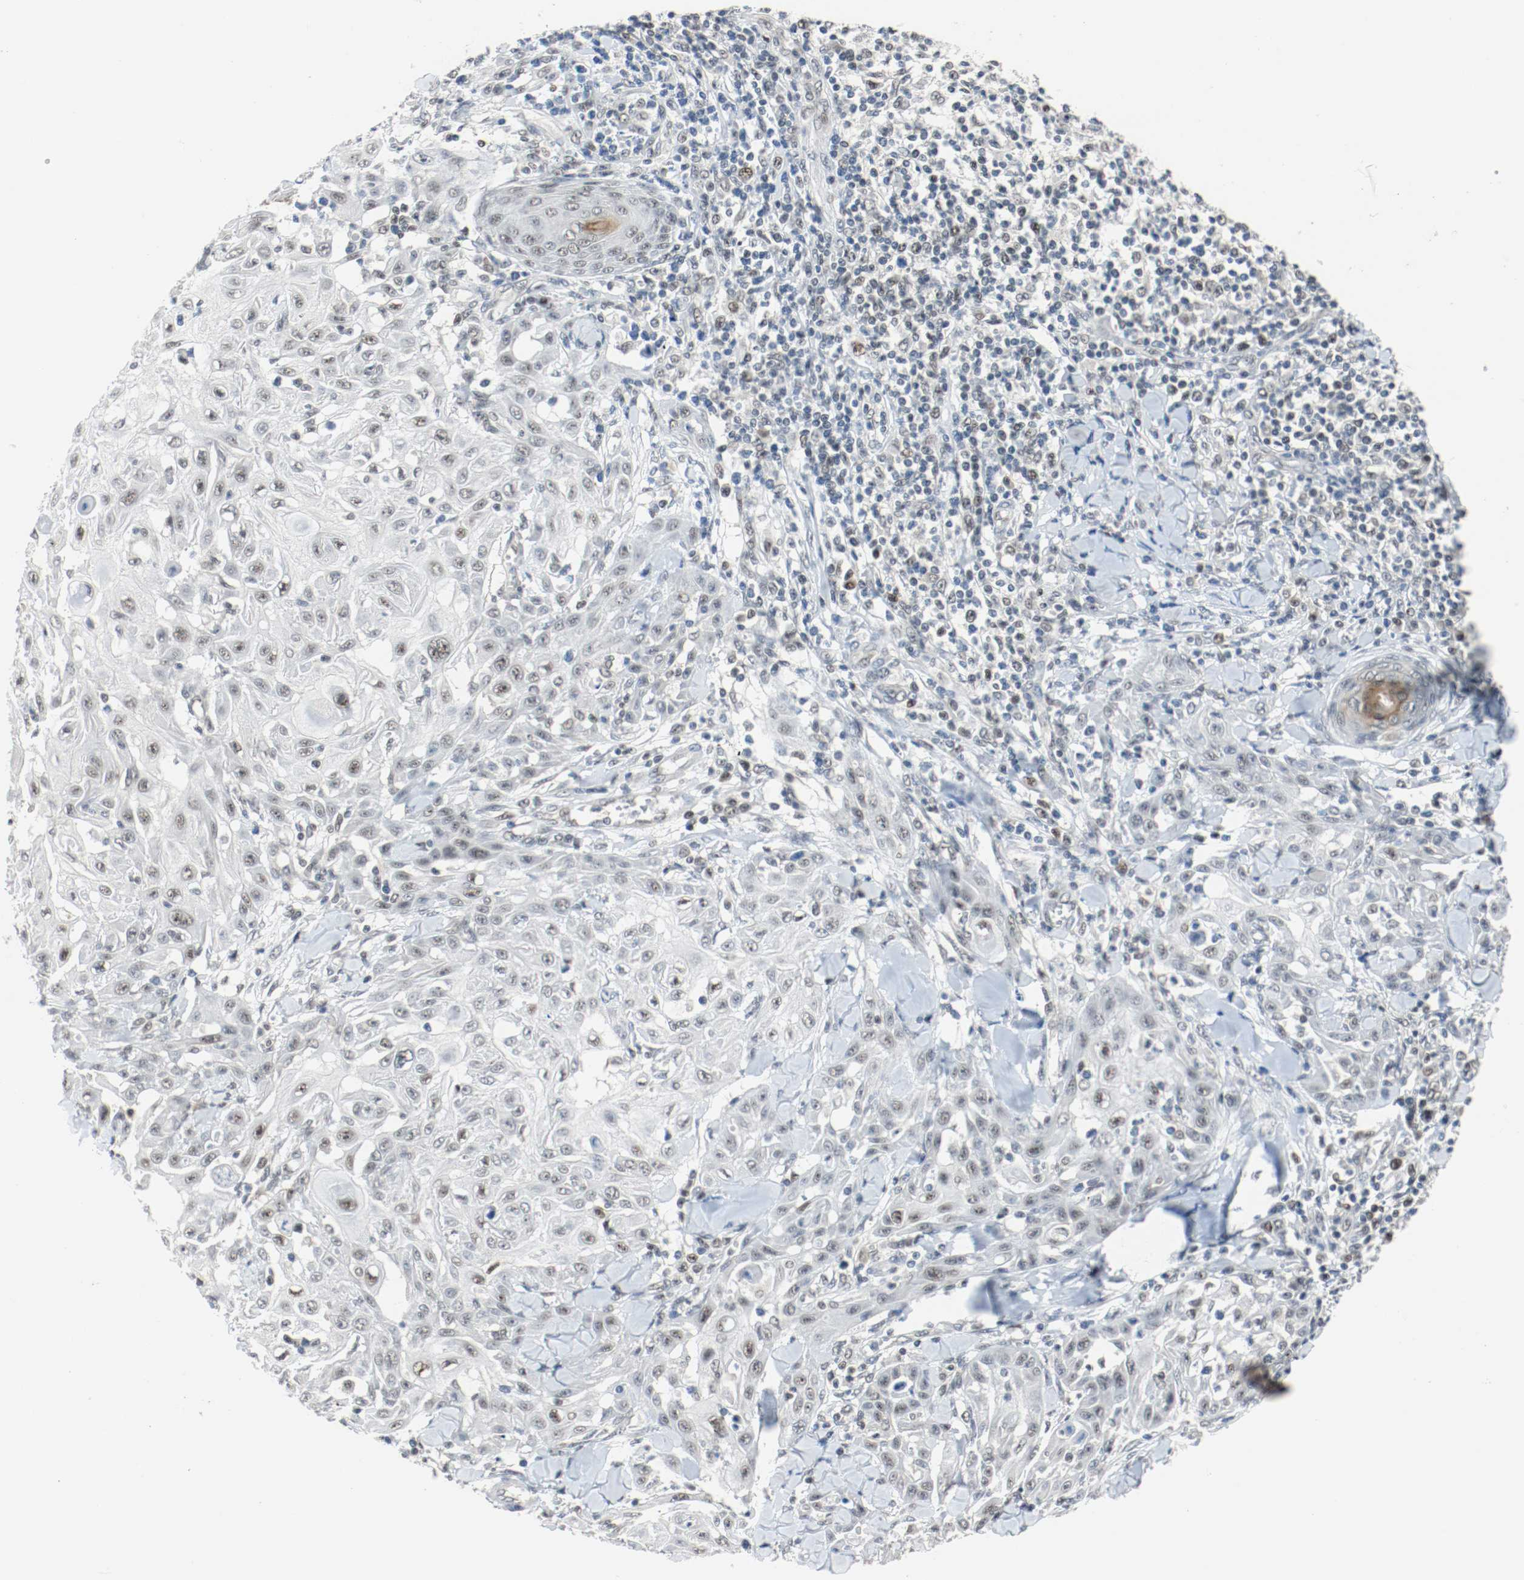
{"staining": {"intensity": "weak", "quantity": "<25%", "location": "nuclear"}, "tissue": "skin cancer", "cell_type": "Tumor cells", "image_type": "cancer", "snomed": [{"axis": "morphology", "description": "Squamous cell carcinoma, NOS"}, {"axis": "topography", "description": "Skin"}], "caption": "High magnification brightfield microscopy of skin cancer (squamous cell carcinoma) stained with DAB (brown) and counterstained with hematoxylin (blue): tumor cells show no significant positivity.", "gene": "ASH1L", "patient": {"sex": "male", "age": 24}}